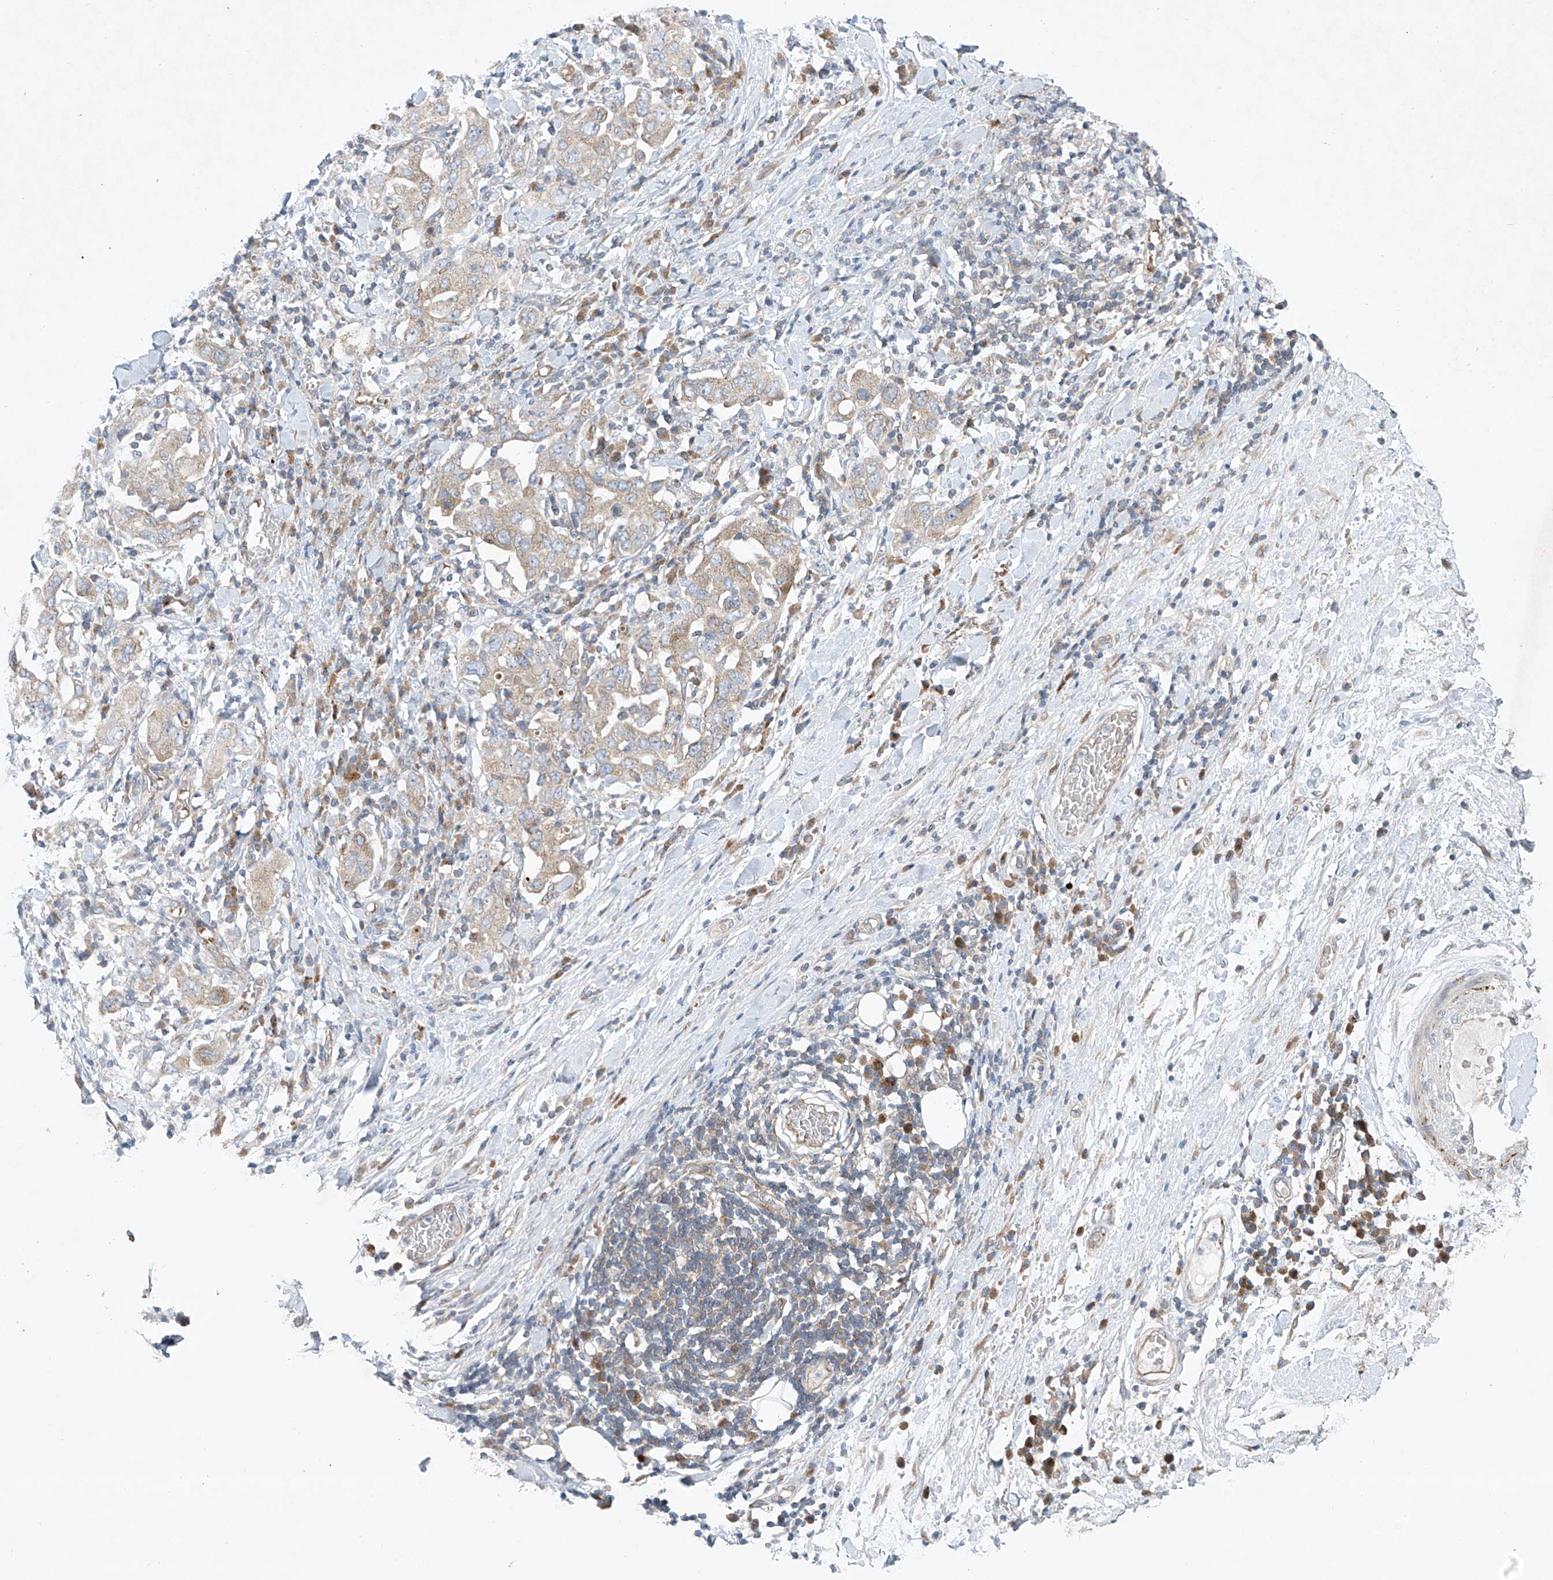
{"staining": {"intensity": "weak", "quantity": "<25%", "location": "cytoplasmic/membranous"}, "tissue": "stomach cancer", "cell_type": "Tumor cells", "image_type": "cancer", "snomed": [{"axis": "morphology", "description": "Adenocarcinoma, NOS"}, {"axis": "topography", "description": "Stomach, upper"}], "caption": "The image shows no staining of tumor cells in stomach adenocarcinoma.", "gene": "TJAP1", "patient": {"sex": "male", "age": 62}}